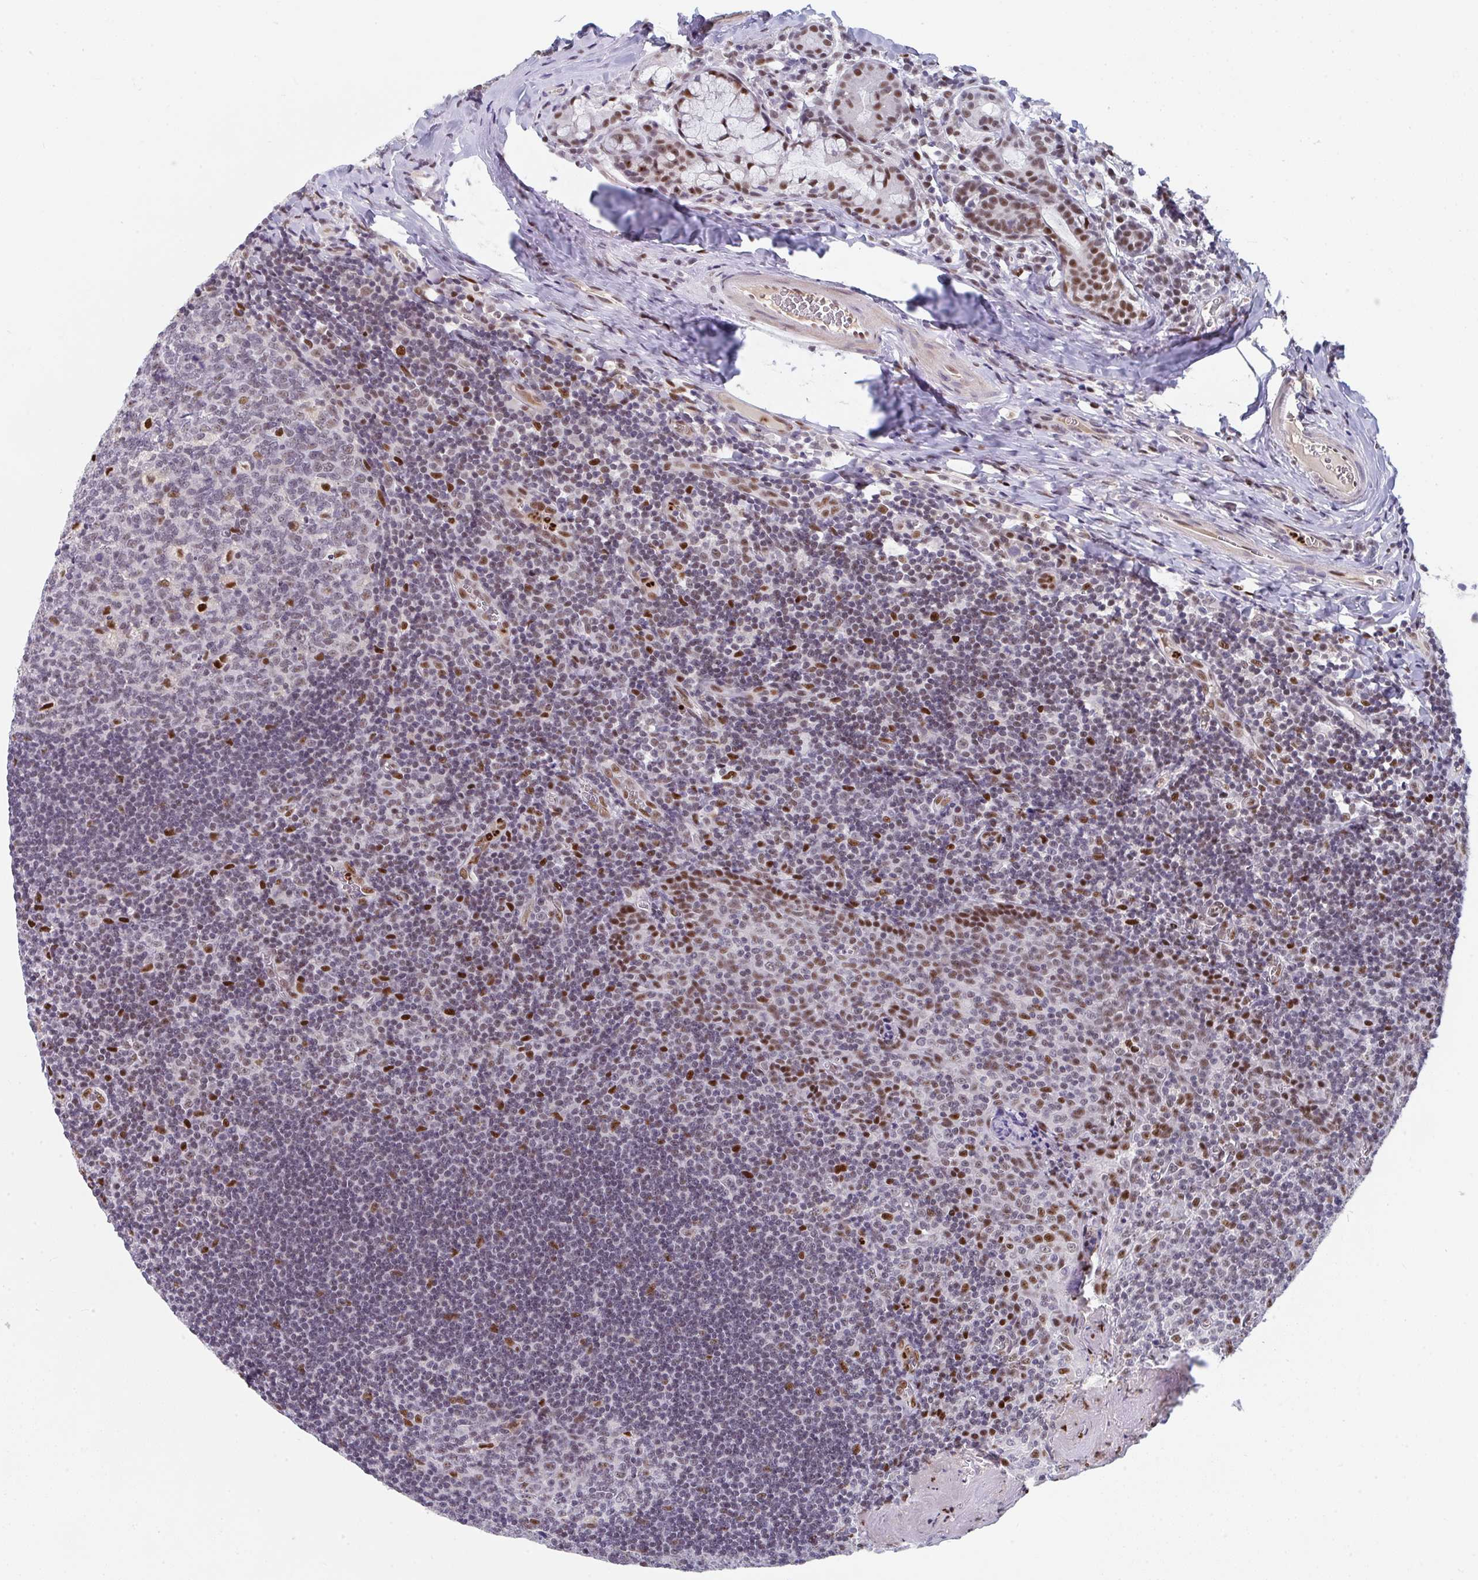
{"staining": {"intensity": "strong", "quantity": "<25%", "location": "nuclear"}, "tissue": "tonsil", "cell_type": "Germinal center cells", "image_type": "normal", "snomed": [{"axis": "morphology", "description": "Normal tissue, NOS"}, {"axis": "morphology", "description": "Inflammation, NOS"}, {"axis": "topography", "description": "Tonsil"}], "caption": "Germinal center cells reveal strong nuclear positivity in about <25% of cells in normal tonsil. Nuclei are stained in blue.", "gene": "JDP2", "patient": {"sex": "female", "age": 31}}